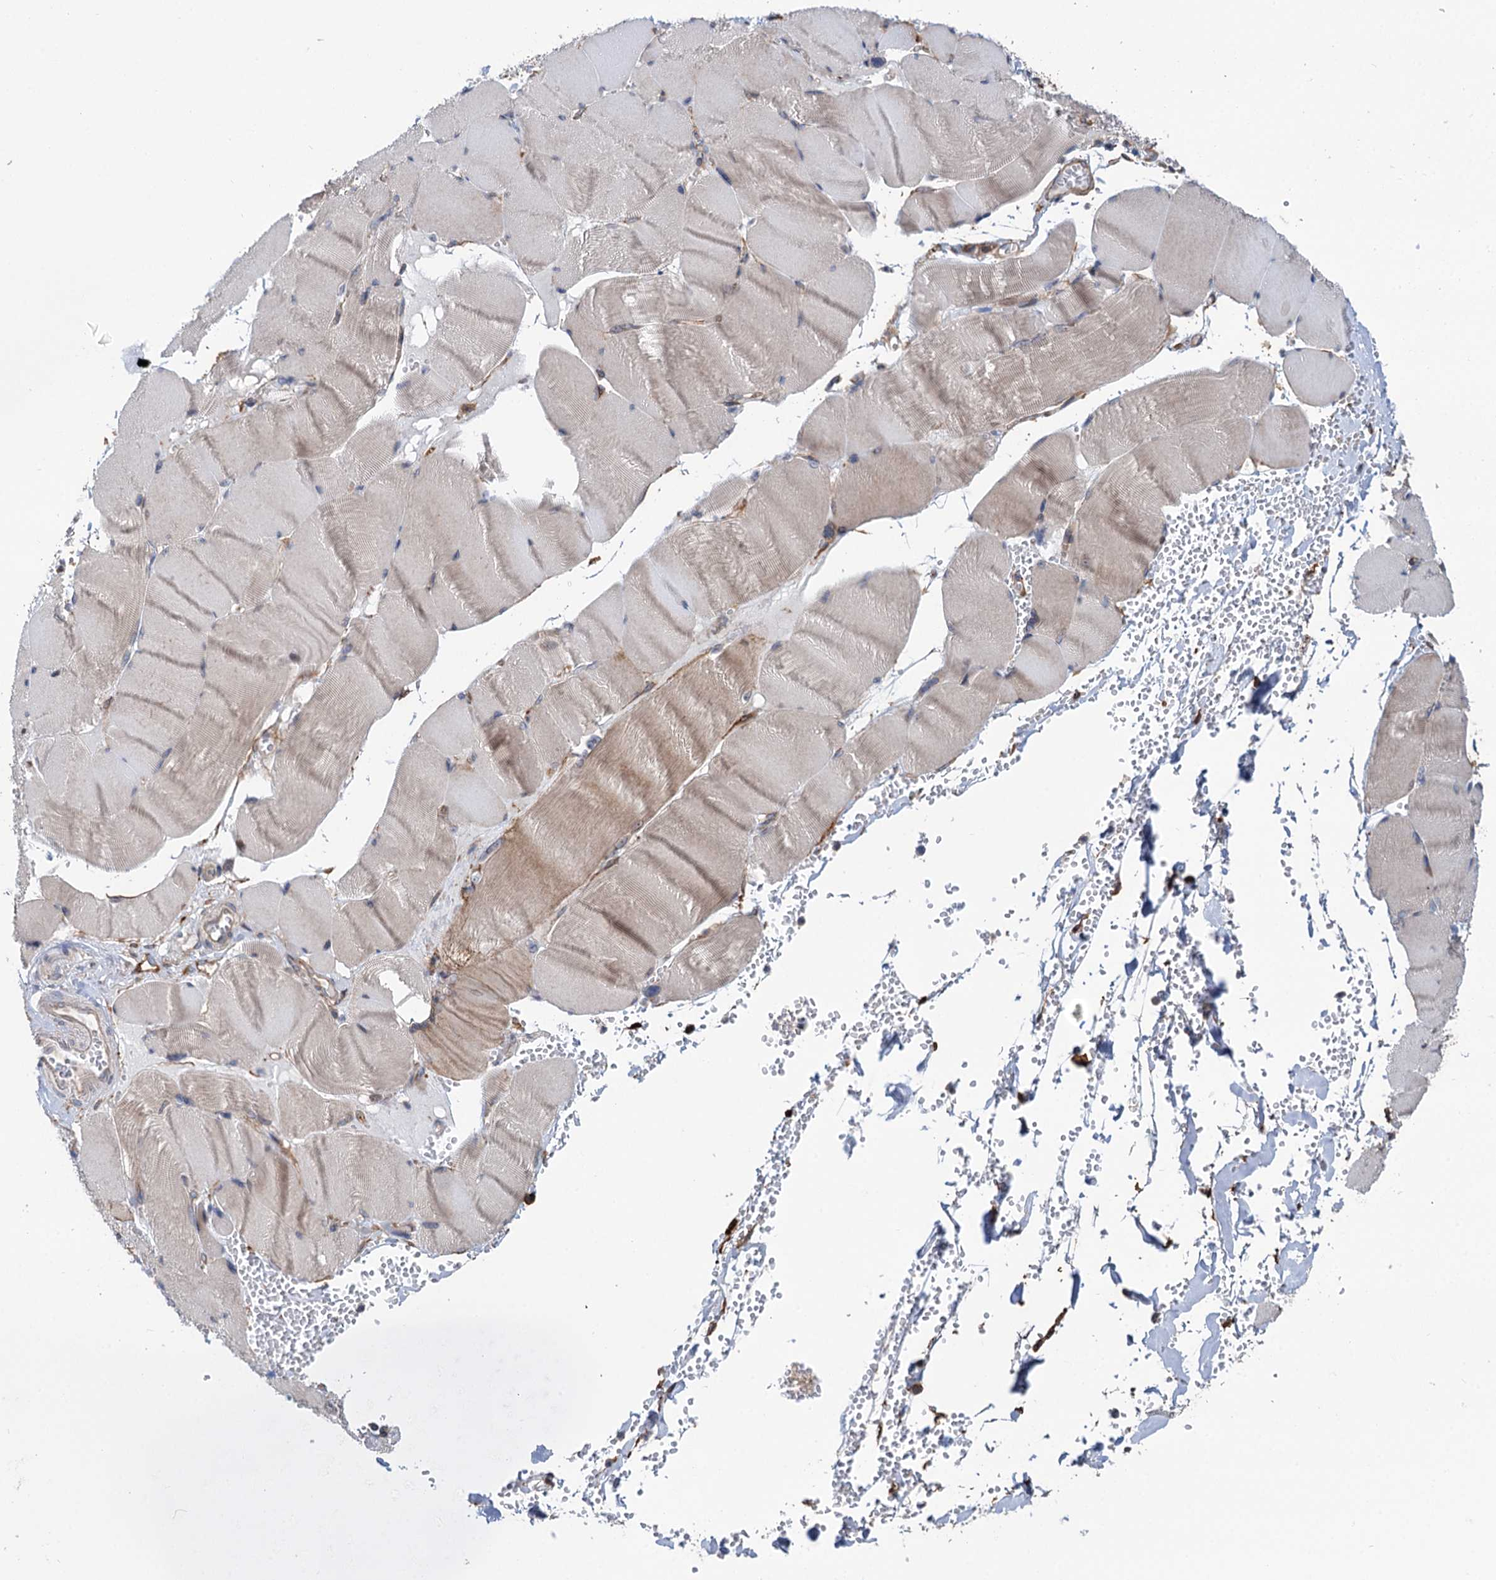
{"staining": {"intensity": "moderate", "quantity": ">75%", "location": "cytoplasmic/membranous"}, "tissue": "adipose tissue", "cell_type": "Adipocytes", "image_type": "normal", "snomed": [{"axis": "morphology", "description": "Normal tissue, NOS"}, {"axis": "topography", "description": "Skeletal muscle"}, {"axis": "topography", "description": "Peripheral nerve tissue"}], "caption": "Brown immunohistochemical staining in benign human adipose tissue displays moderate cytoplasmic/membranous expression in approximately >75% of adipocytes.", "gene": "PTDSS2", "patient": {"sex": "female", "age": 55}}